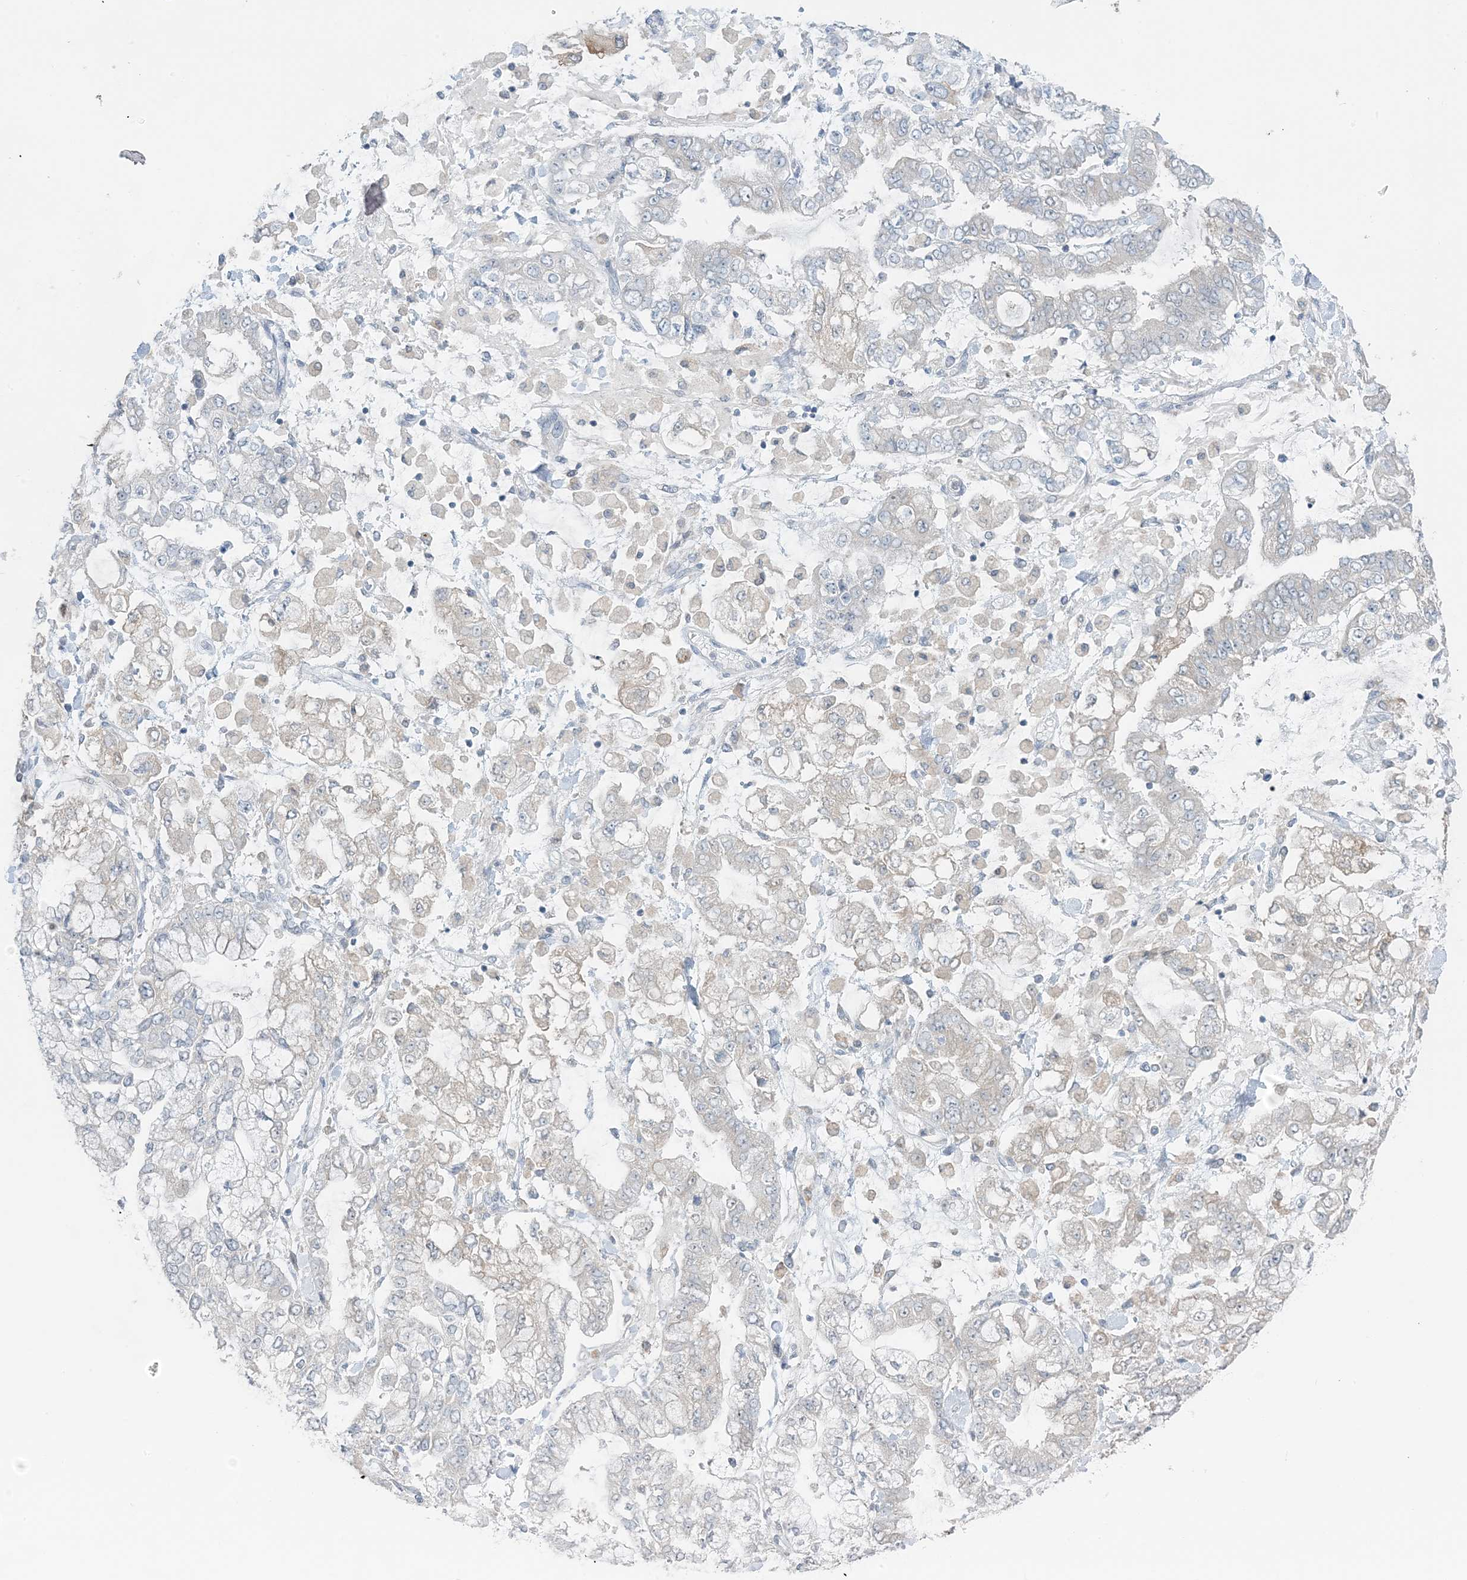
{"staining": {"intensity": "negative", "quantity": "none", "location": "none"}, "tissue": "stomach cancer", "cell_type": "Tumor cells", "image_type": "cancer", "snomed": [{"axis": "morphology", "description": "Normal tissue, NOS"}, {"axis": "morphology", "description": "Adenocarcinoma, NOS"}, {"axis": "topography", "description": "Stomach, upper"}, {"axis": "topography", "description": "Stomach"}], "caption": "IHC photomicrograph of adenocarcinoma (stomach) stained for a protein (brown), which demonstrates no positivity in tumor cells. (Brightfield microscopy of DAB IHC at high magnification).", "gene": "EEFSEC", "patient": {"sex": "male", "age": 76}}